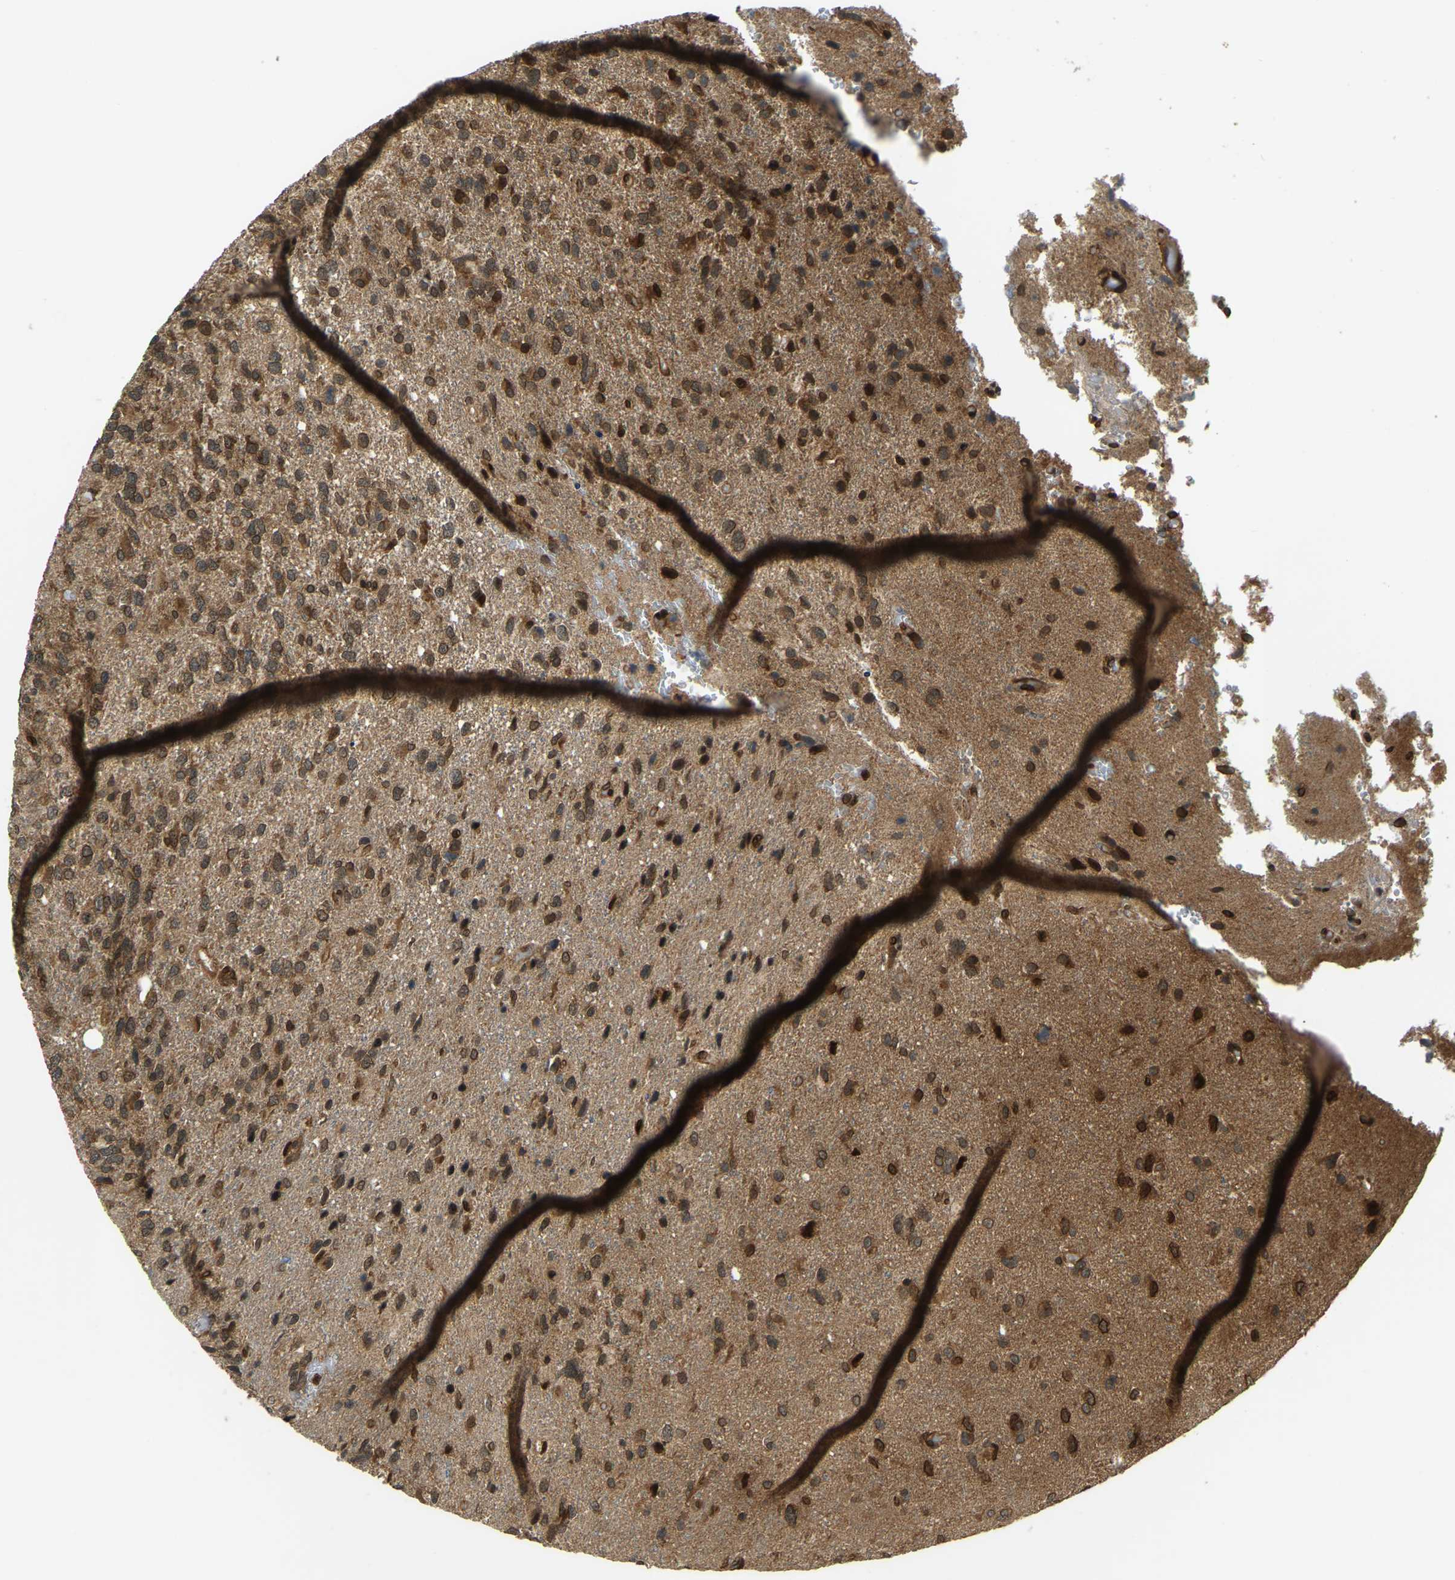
{"staining": {"intensity": "moderate", "quantity": "25%-75%", "location": "cytoplasmic/membranous,nuclear"}, "tissue": "glioma", "cell_type": "Tumor cells", "image_type": "cancer", "snomed": [{"axis": "morphology", "description": "Glioma, malignant, High grade"}, {"axis": "topography", "description": "Brain"}], "caption": "IHC photomicrograph of glioma stained for a protein (brown), which exhibits medium levels of moderate cytoplasmic/membranous and nuclear expression in approximately 25%-75% of tumor cells.", "gene": "SYNE1", "patient": {"sex": "female", "age": 58}}